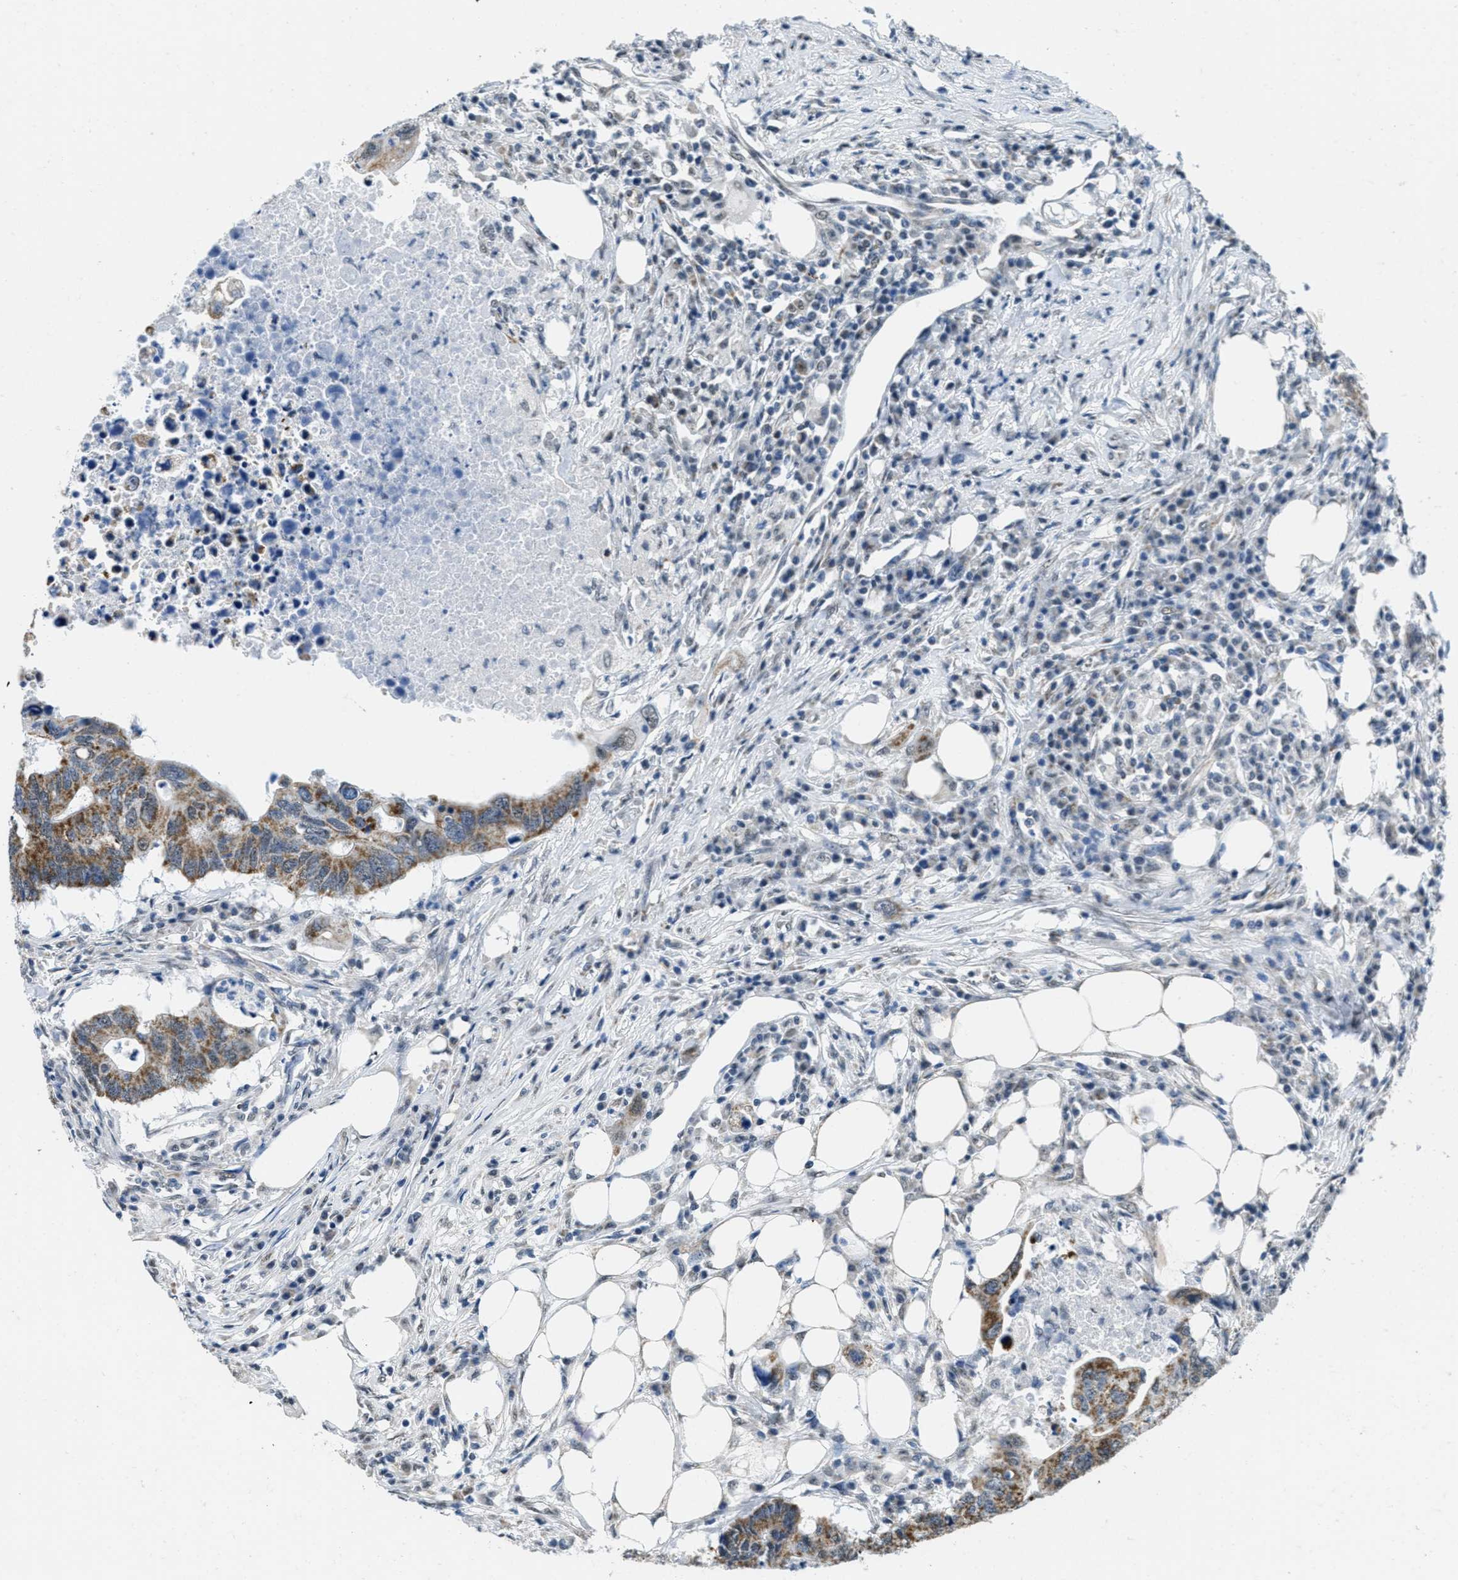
{"staining": {"intensity": "moderate", "quantity": ">75%", "location": "cytoplasmic/membranous"}, "tissue": "colorectal cancer", "cell_type": "Tumor cells", "image_type": "cancer", "snomed": [{"axis": "morphology", "description": "Adenocarcinoma, NOS"}, {"axis": "topography", "description": "Colon"}], "caption": "Immunohistochemical staining of colorectal cancer (adenocarcinoma) shows medium levels of moderate cytoplasmic/membranous protein positivity in about >75% of tumor cells.", "gene": "TOMM70", "patient": {"sex": "male", "age": 71}}